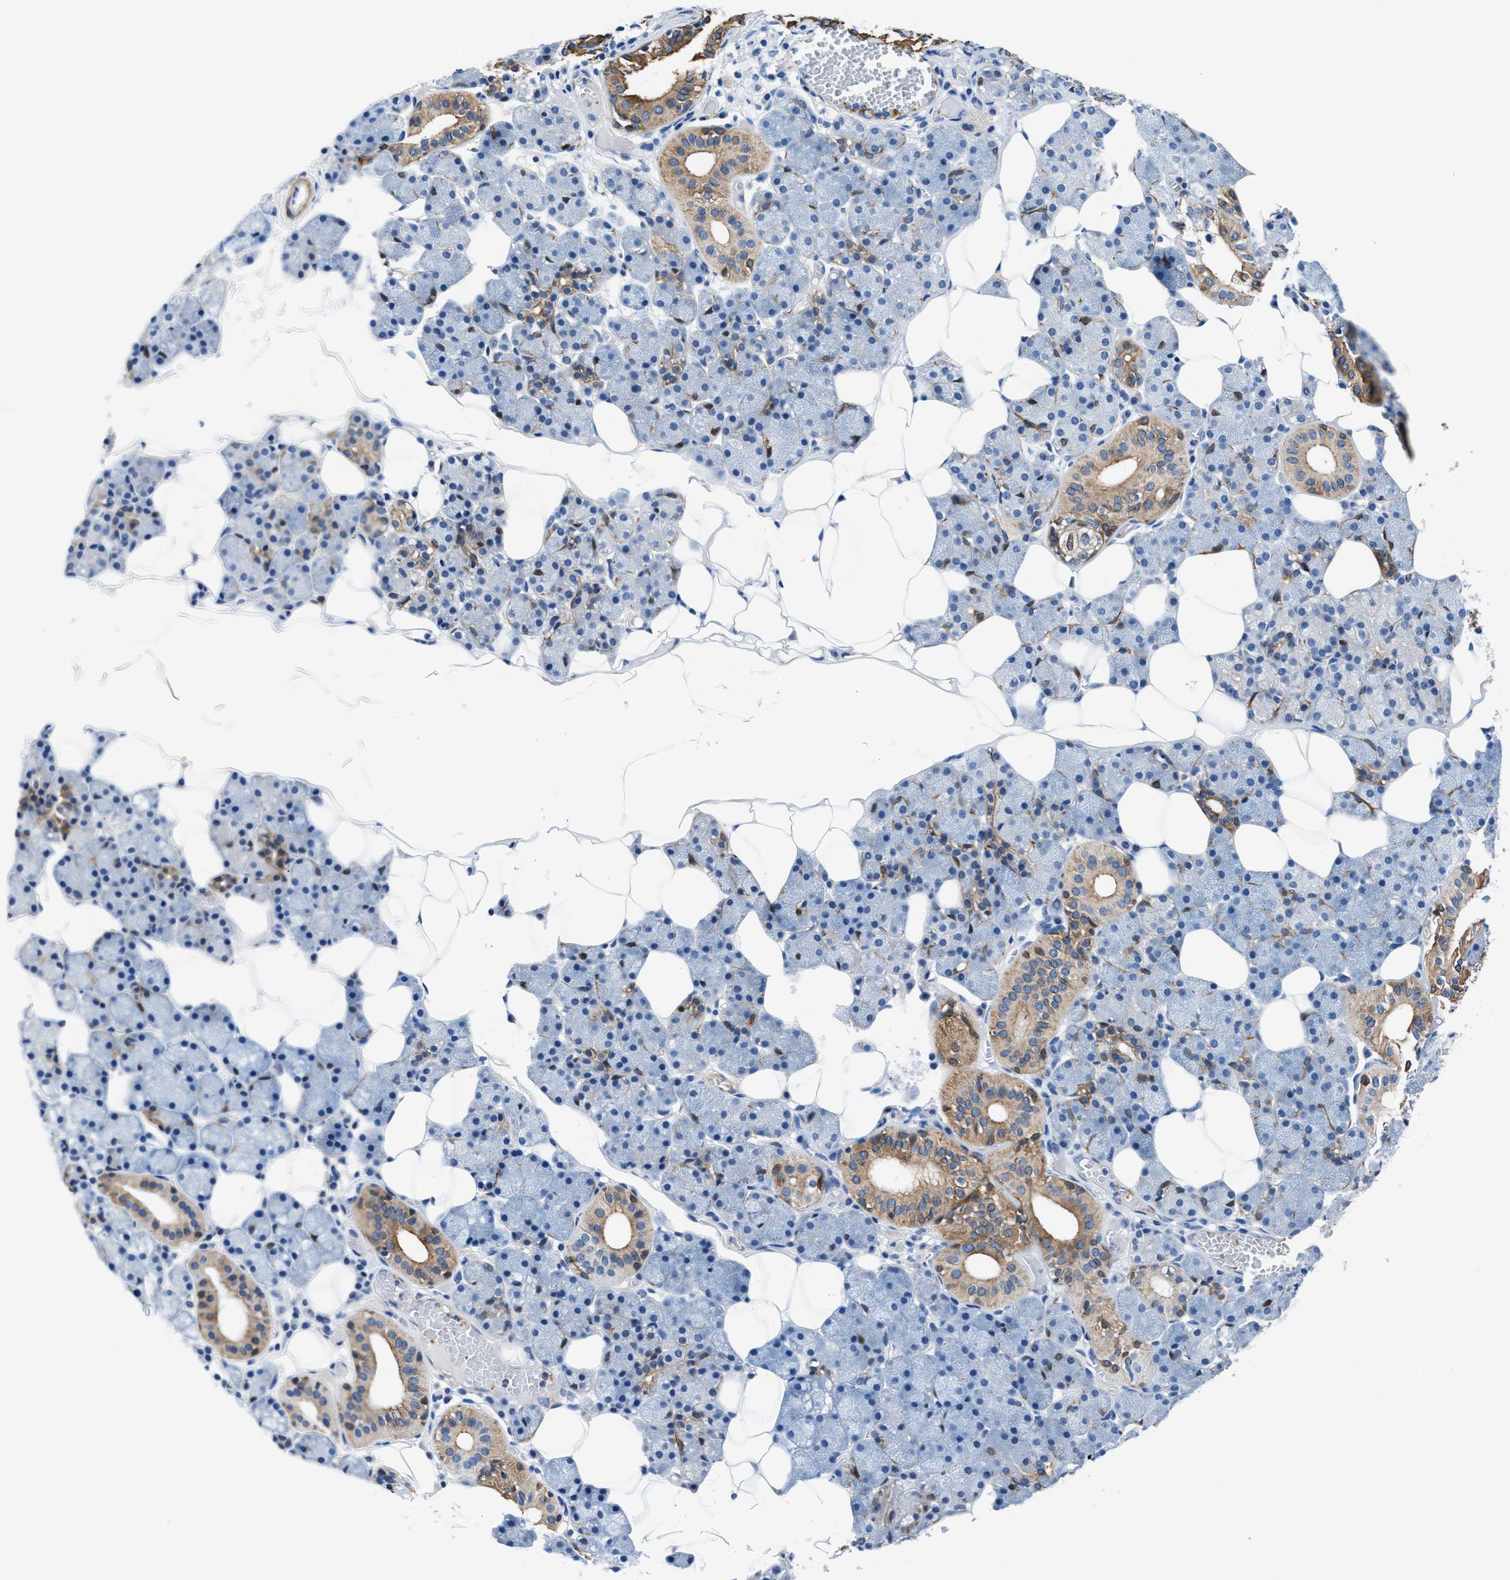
{"staining": {"intensity": "moderate", "quantity": "25%-75%", "location": "cytoplasmic/membranous"}, "tissue": "salivary gland", "cell_type": "Glandular cells", "image_type": "normal", "snomed": [{"axis": "morphology", "description": "Normal tissue, NOS"}, {"axis": "topography", "description": "Salivary gland"}], "caption": "An image of human salivary gland stained for a protein exhibits moderate cytoplasmic/membranous brown staining in glandular cells. (brown staining indicates protein expression, while blue staining denotes nuclei).", "gene": "PARG", "patient": {"sex": "female", "age": 33}}